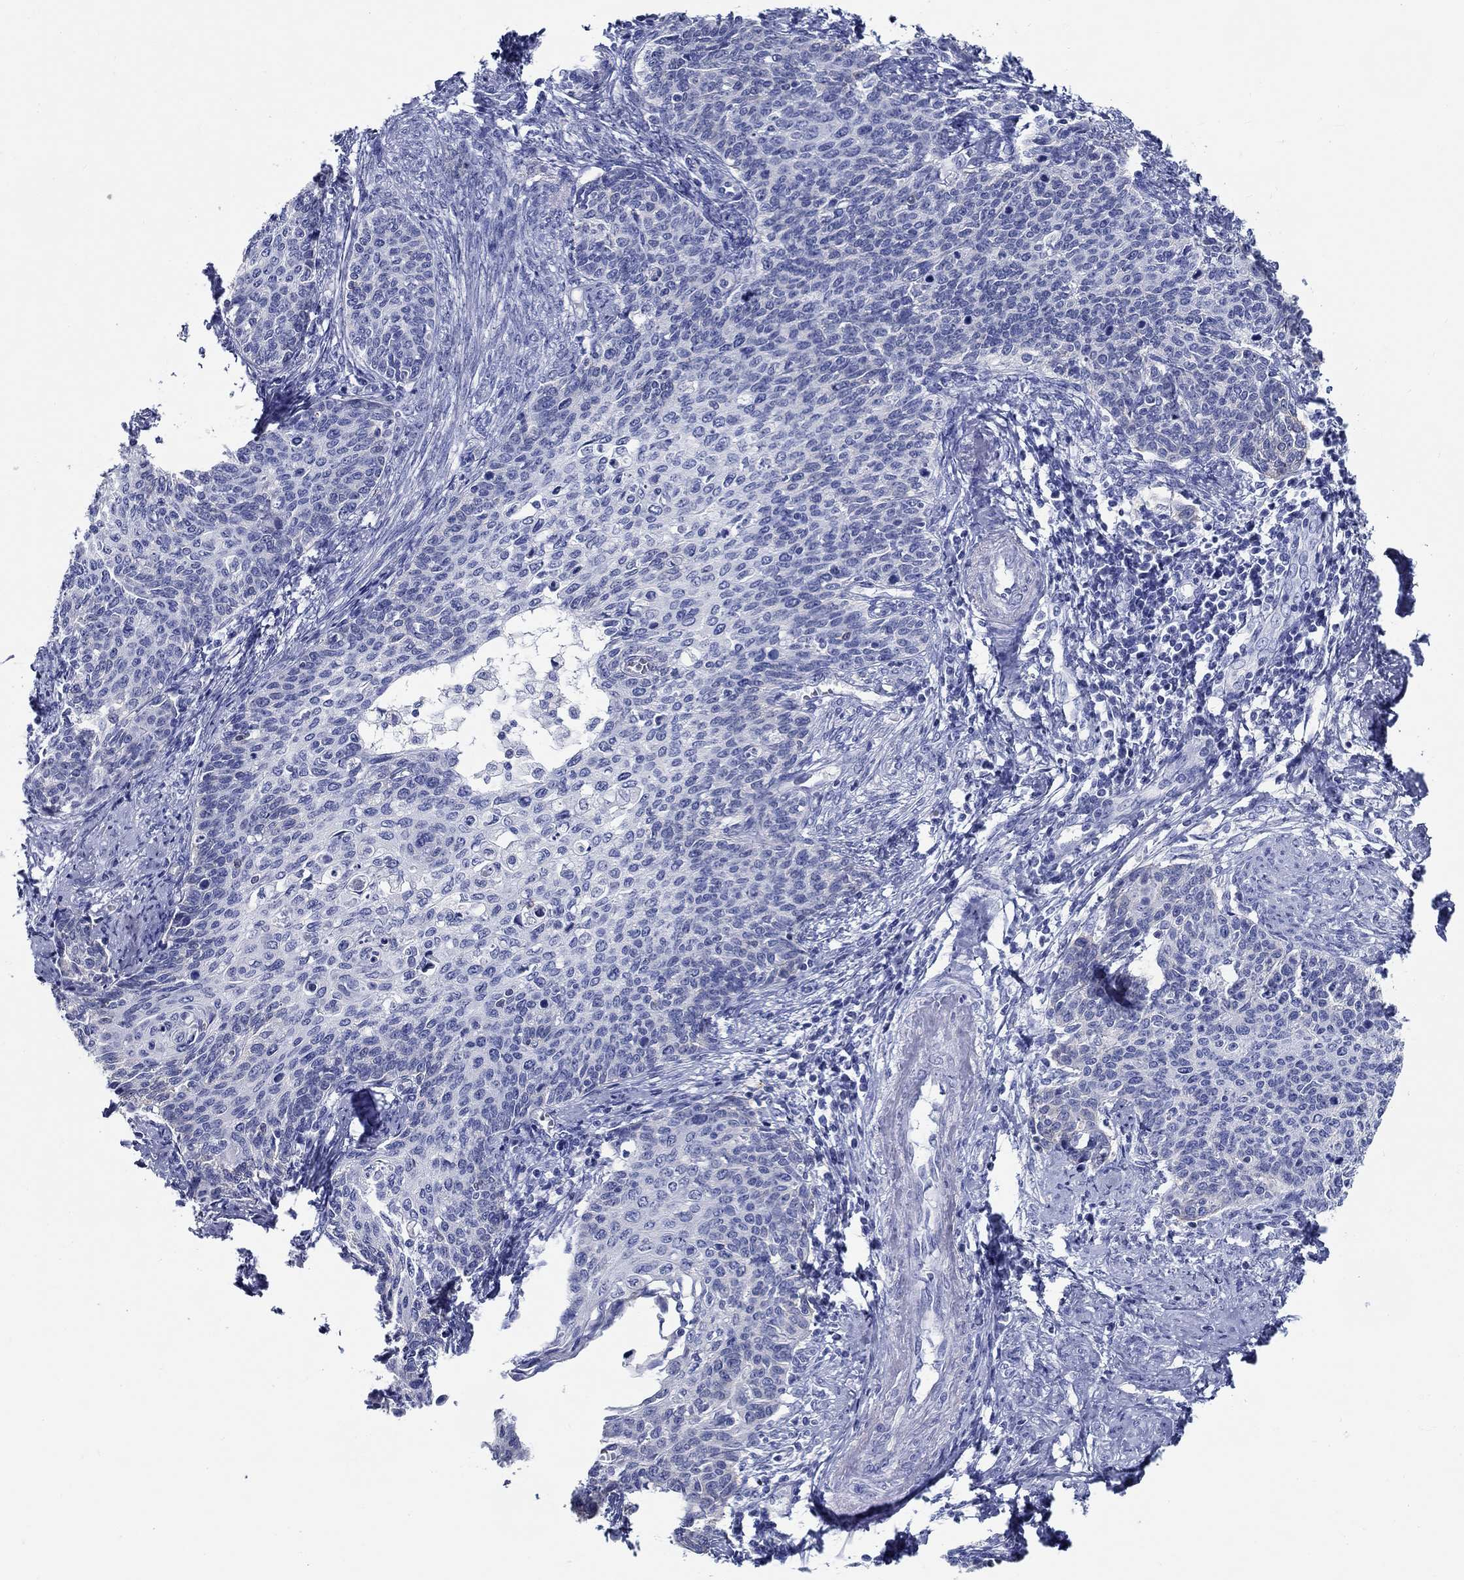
{"staining": {"intensity": "negative", "quantity": "none", "location": "none"}, "tissue": "cervical cancer", "cell_type": "Tumor cells", "image_type": "cancer", "snomed": [{"axis": "morphology", "description": "Normal tissue, NOS"}, {"axis": "morphology", "description": "Squamous cell carcinoma, NOS"}, {"axis": "topography", "description": "Cervix"}], "caption": "Protein analysis of cervical cancer reveals no significant positivity in tumor cells.", "gene": "FBXO2", "patient": {"sex": "female", "age": 39}}